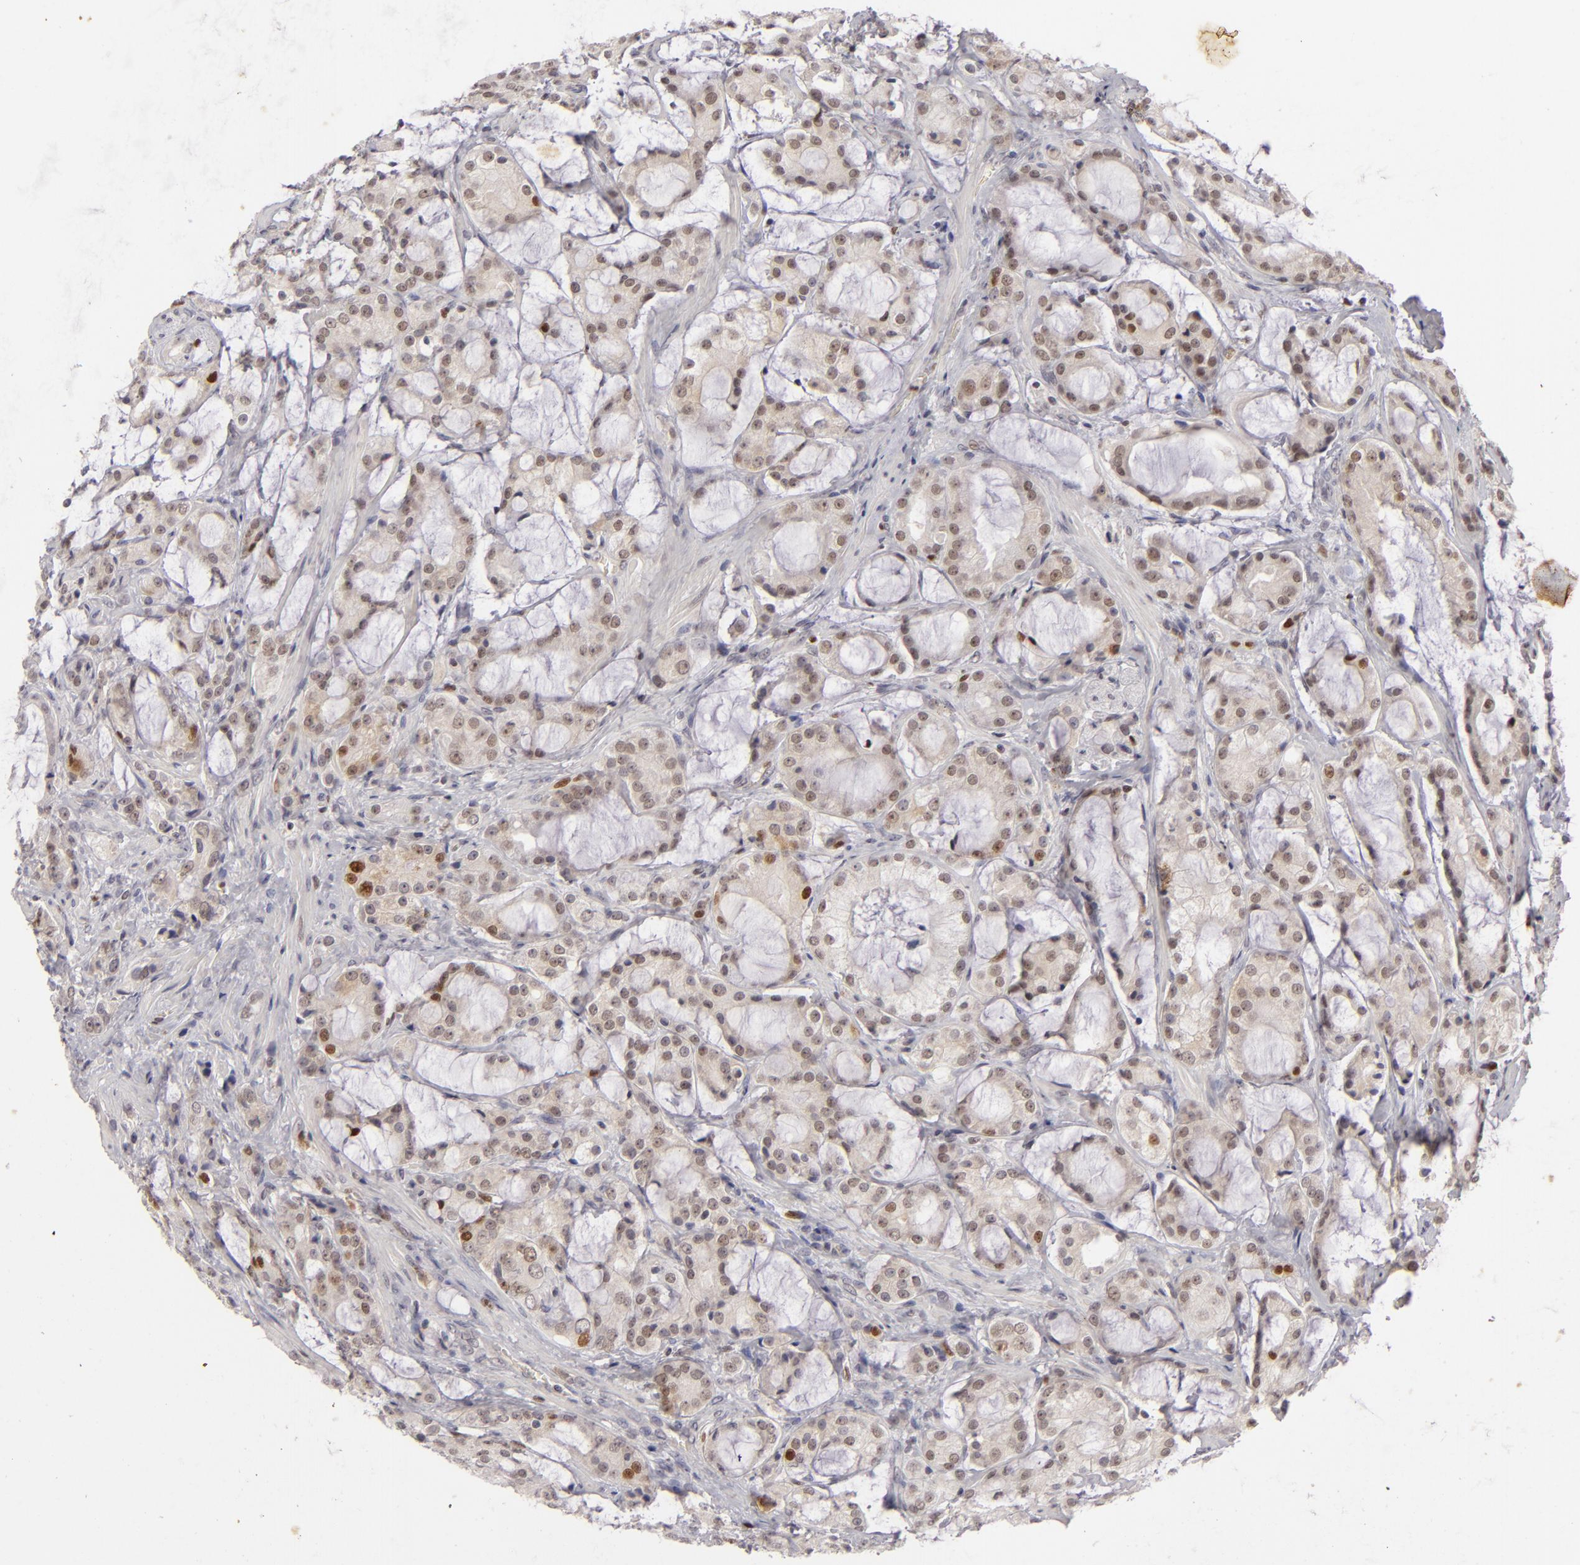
{"staining": {"intensity": "moderate", "quantity": "<25%", "location": "nuclear"}, "tissue": "prostate cancer", "cell_type": "Tumor cells", "image_type": "cancer", "snomed": [{"axis": "morphology", "description": "Adenocarcinoma, Medium grade"}, {"axis": "topography", "description": "Prostate"}], "caption": "This is a micrograph of immunohistochemistry (IHC) staining of prostate cancer, which shows moderate staining in the nuclear of tumor cells.", "gene": "FEN1", "patient": {"sex": "male", "age": 70}}